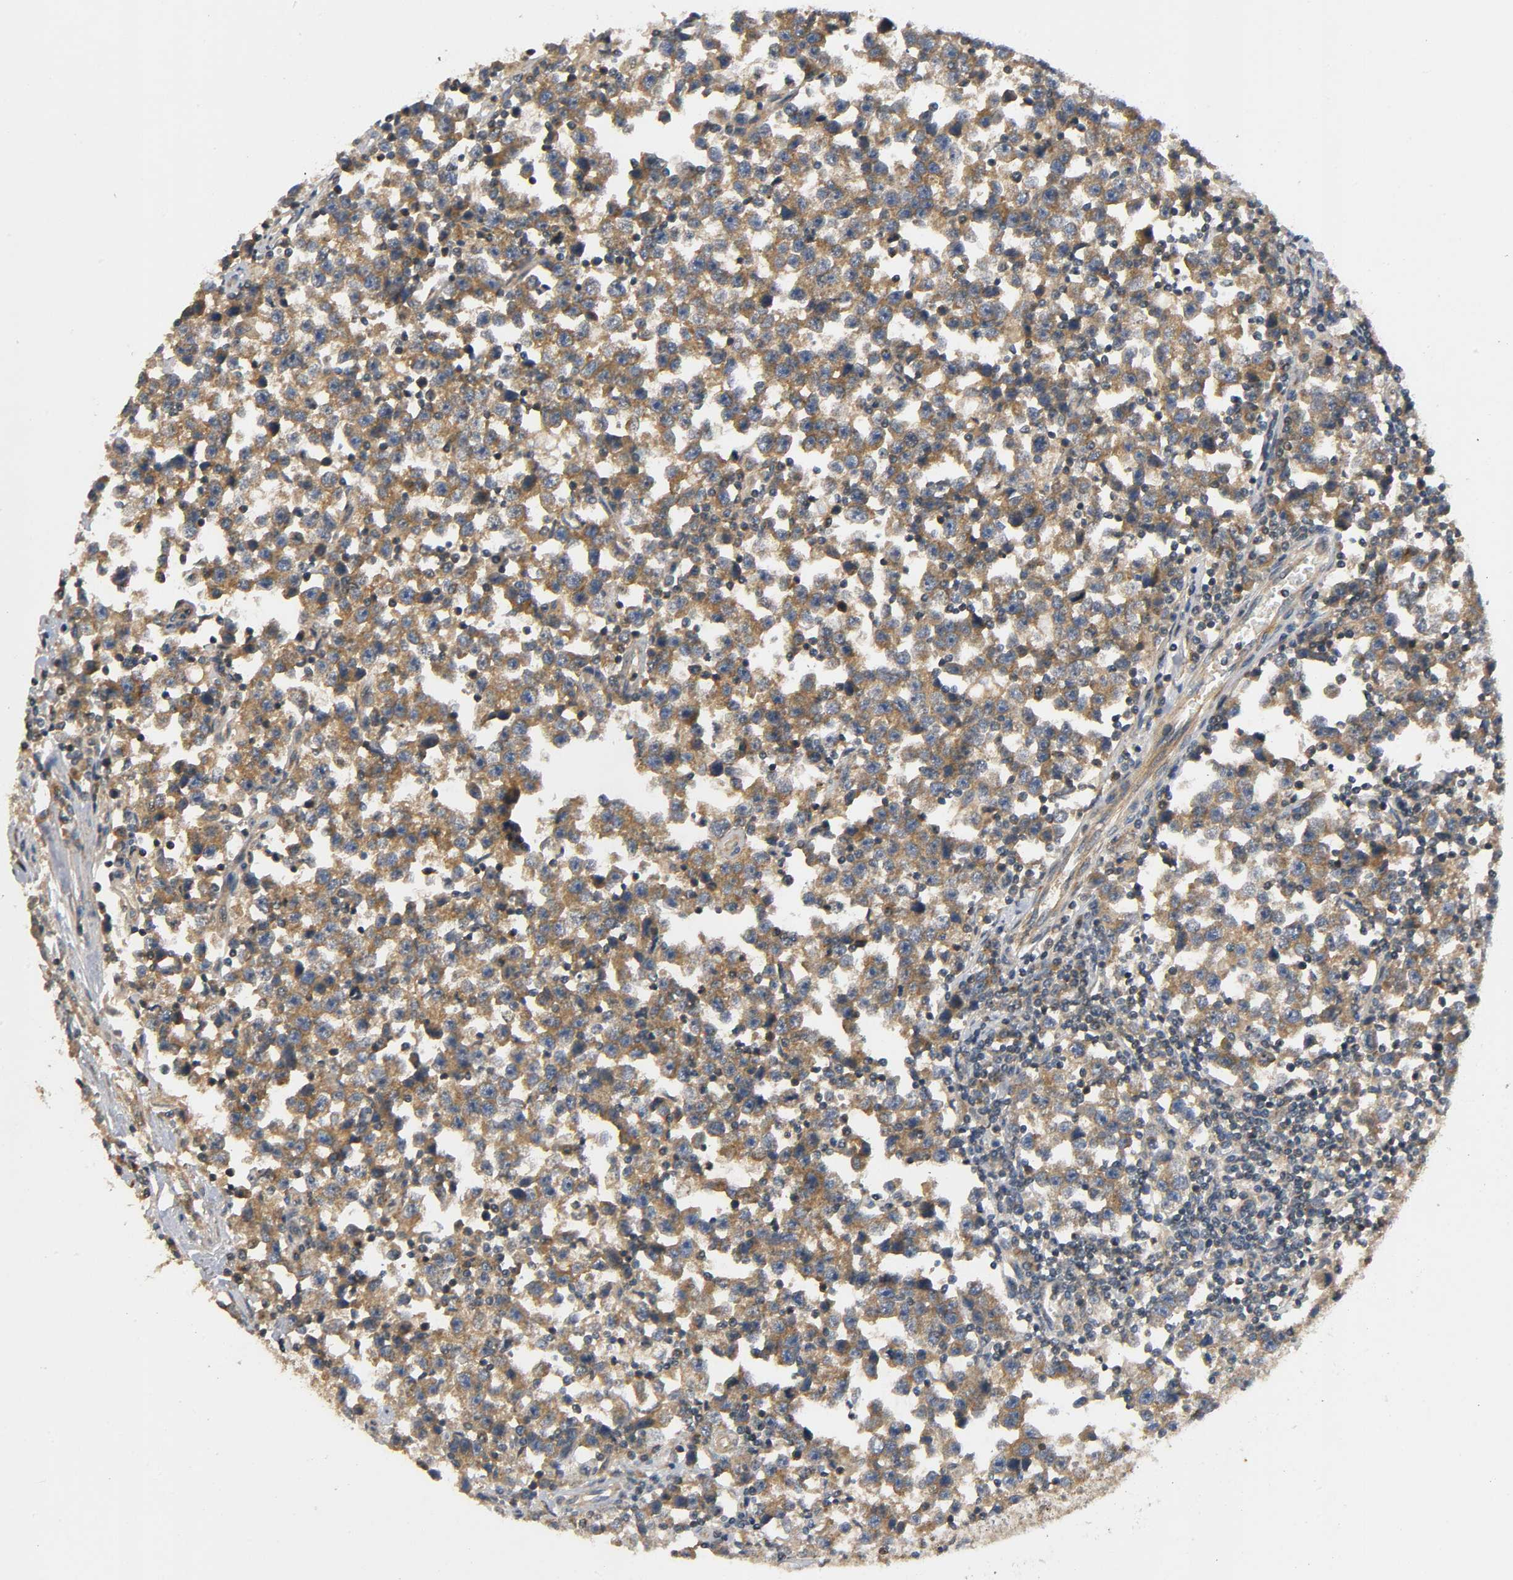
{"staining": {"intensity": "moderate", "quantity": ">75%", "location": "cytoplasmic/membranous"}, "tissue": "testis cancer", "cell_type": "Tumor cells", "image_type": "cancer", "snomed": [{"axis": "morphology", "description": "Seminoma, NOS"}, {"axis": "topography", "description": "Testis"}], "caption": "This histopathology image shows testis seminoma stained with IHC to label a protein in brown. The cytoplasmic/membranous of tumor cells show moderate positivity for the protein. Nuclei are counter-stained blue.", "gene": "IKBKB", "patient": {"sex": "male", "age": 43}}